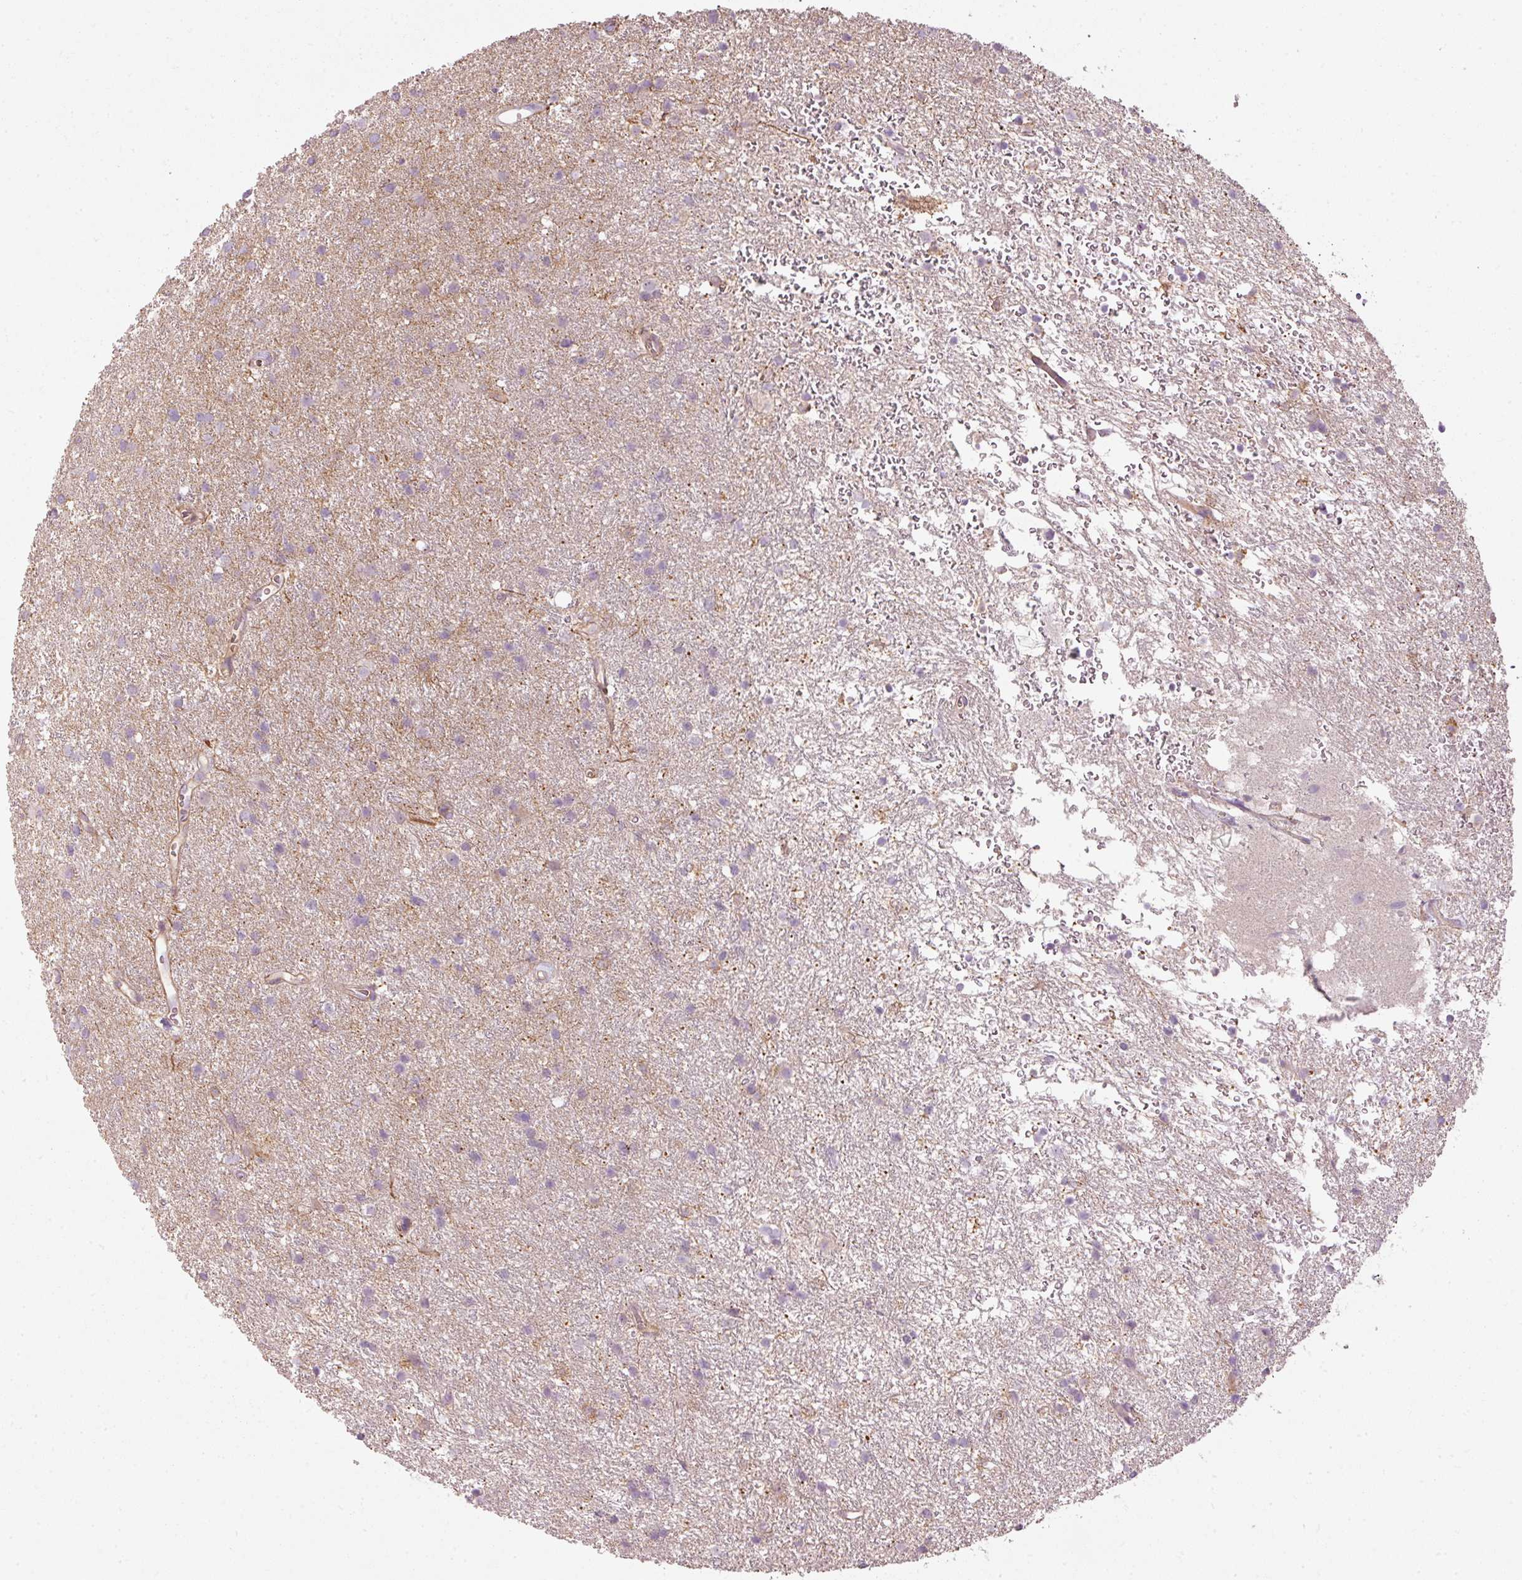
{"staining": {"intensity": "negative", "quantity": "none", "location": "none"}, "tissue": "glioma", "cell_type": "Tumor cells", "image_type": "cancer", "snomed": [{"axis": "morphology", "description": "Glioma, malignant, High grade"}, {"axis": "topography", "description": "Brain"}], "caption": "Human glioma stained for a protein using immunohistochemistry exhibits no positivity in tumor cells.", "gene": "SIPA1", "patient": {"sex": "female", "age": 50}}